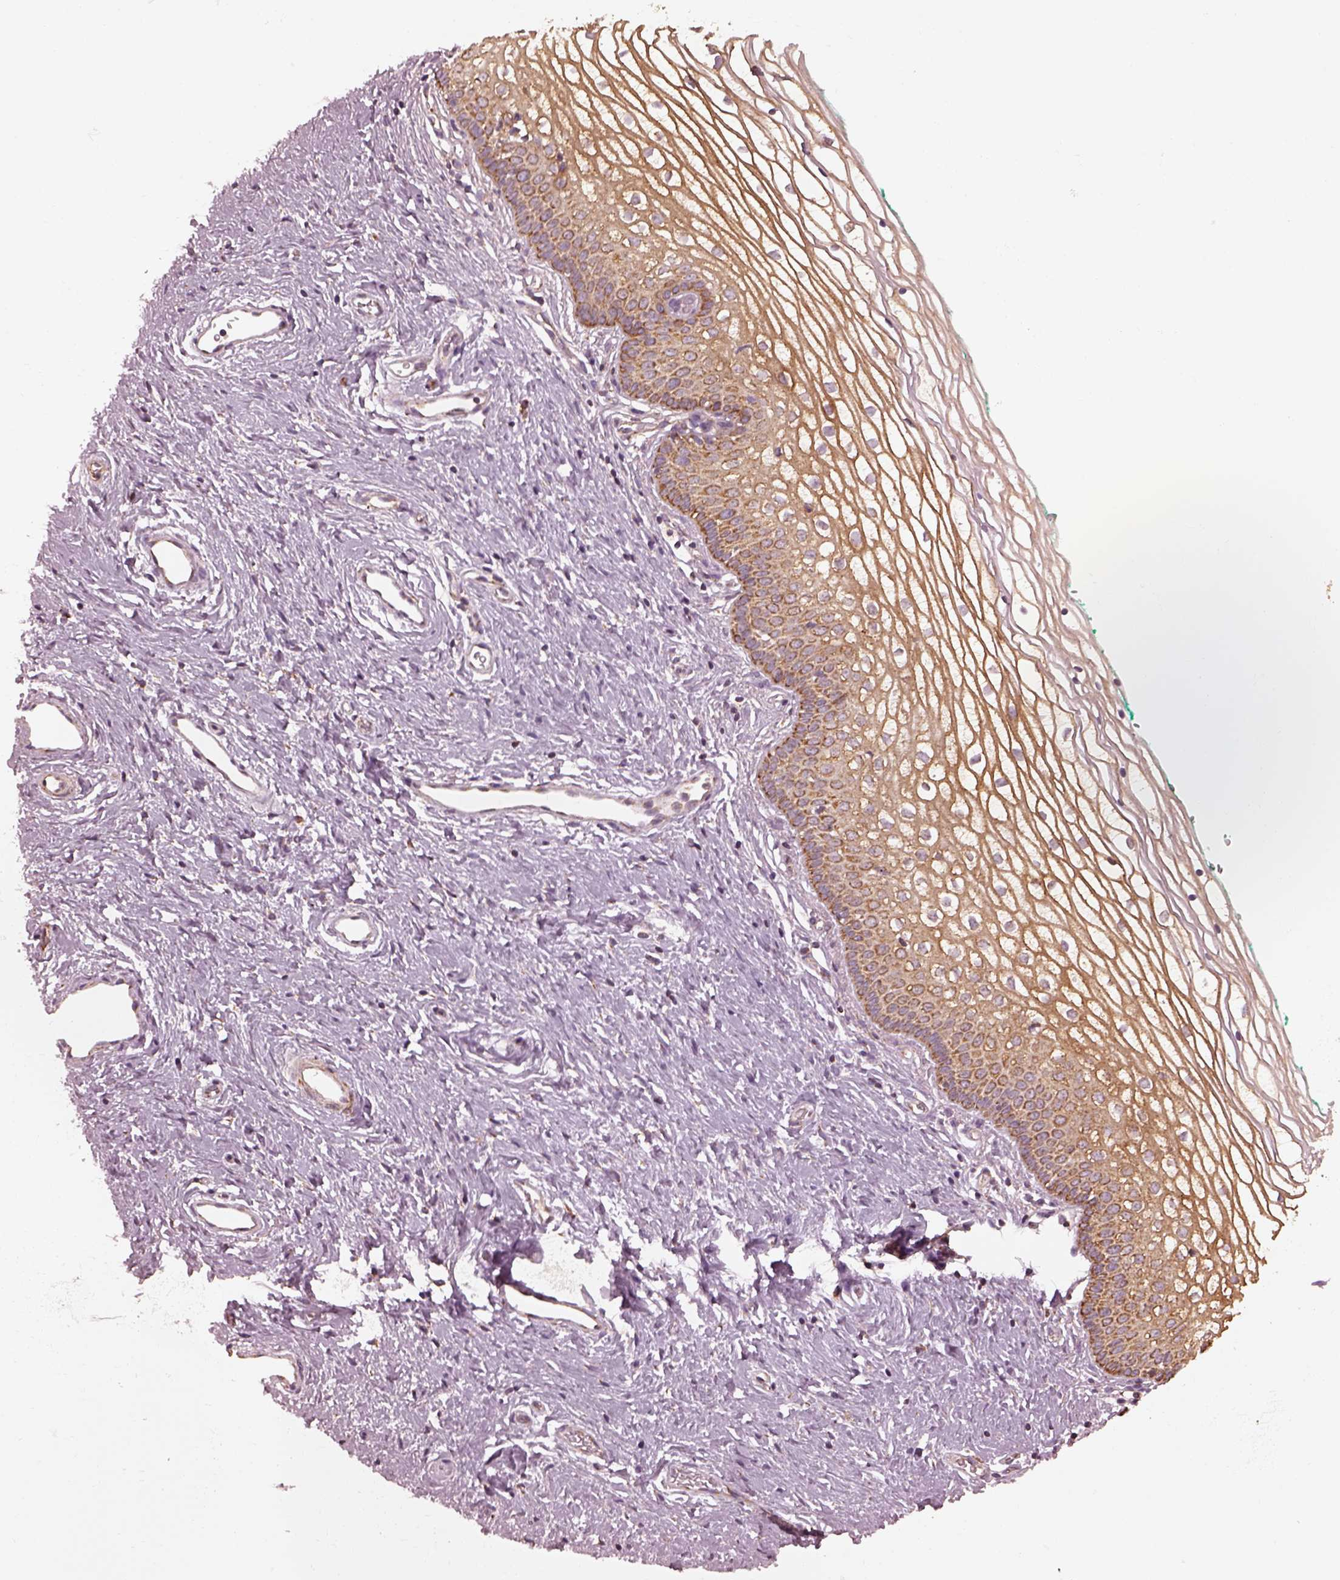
{"staining": {"intensity": "moderate", "quantity": ">75%", "location": "cytoplasmic/membranous"}, "tissue": "vagina", "cell_type": "Squamous epithelial cells", "image_type": "normal", "snomed": [{"axis": "morphology", "description": "Normal tissue, NOS"}, {"axis": "topography", "description": "Vagina"}], "caption": "The histopathology image demonstrates a brown stain indicating the presence of a protein in the cytoplasmic/membranous of squamous epithelial cells in vagina. The staining is performed using DAB (3,3'-diaminobenzidine) brown chromogen to label protein expression. The nuclei are counter-stained blue using hematoxylin.", "gene": "NDUFB10", "patient": {"sex": "female", "age": 36}}